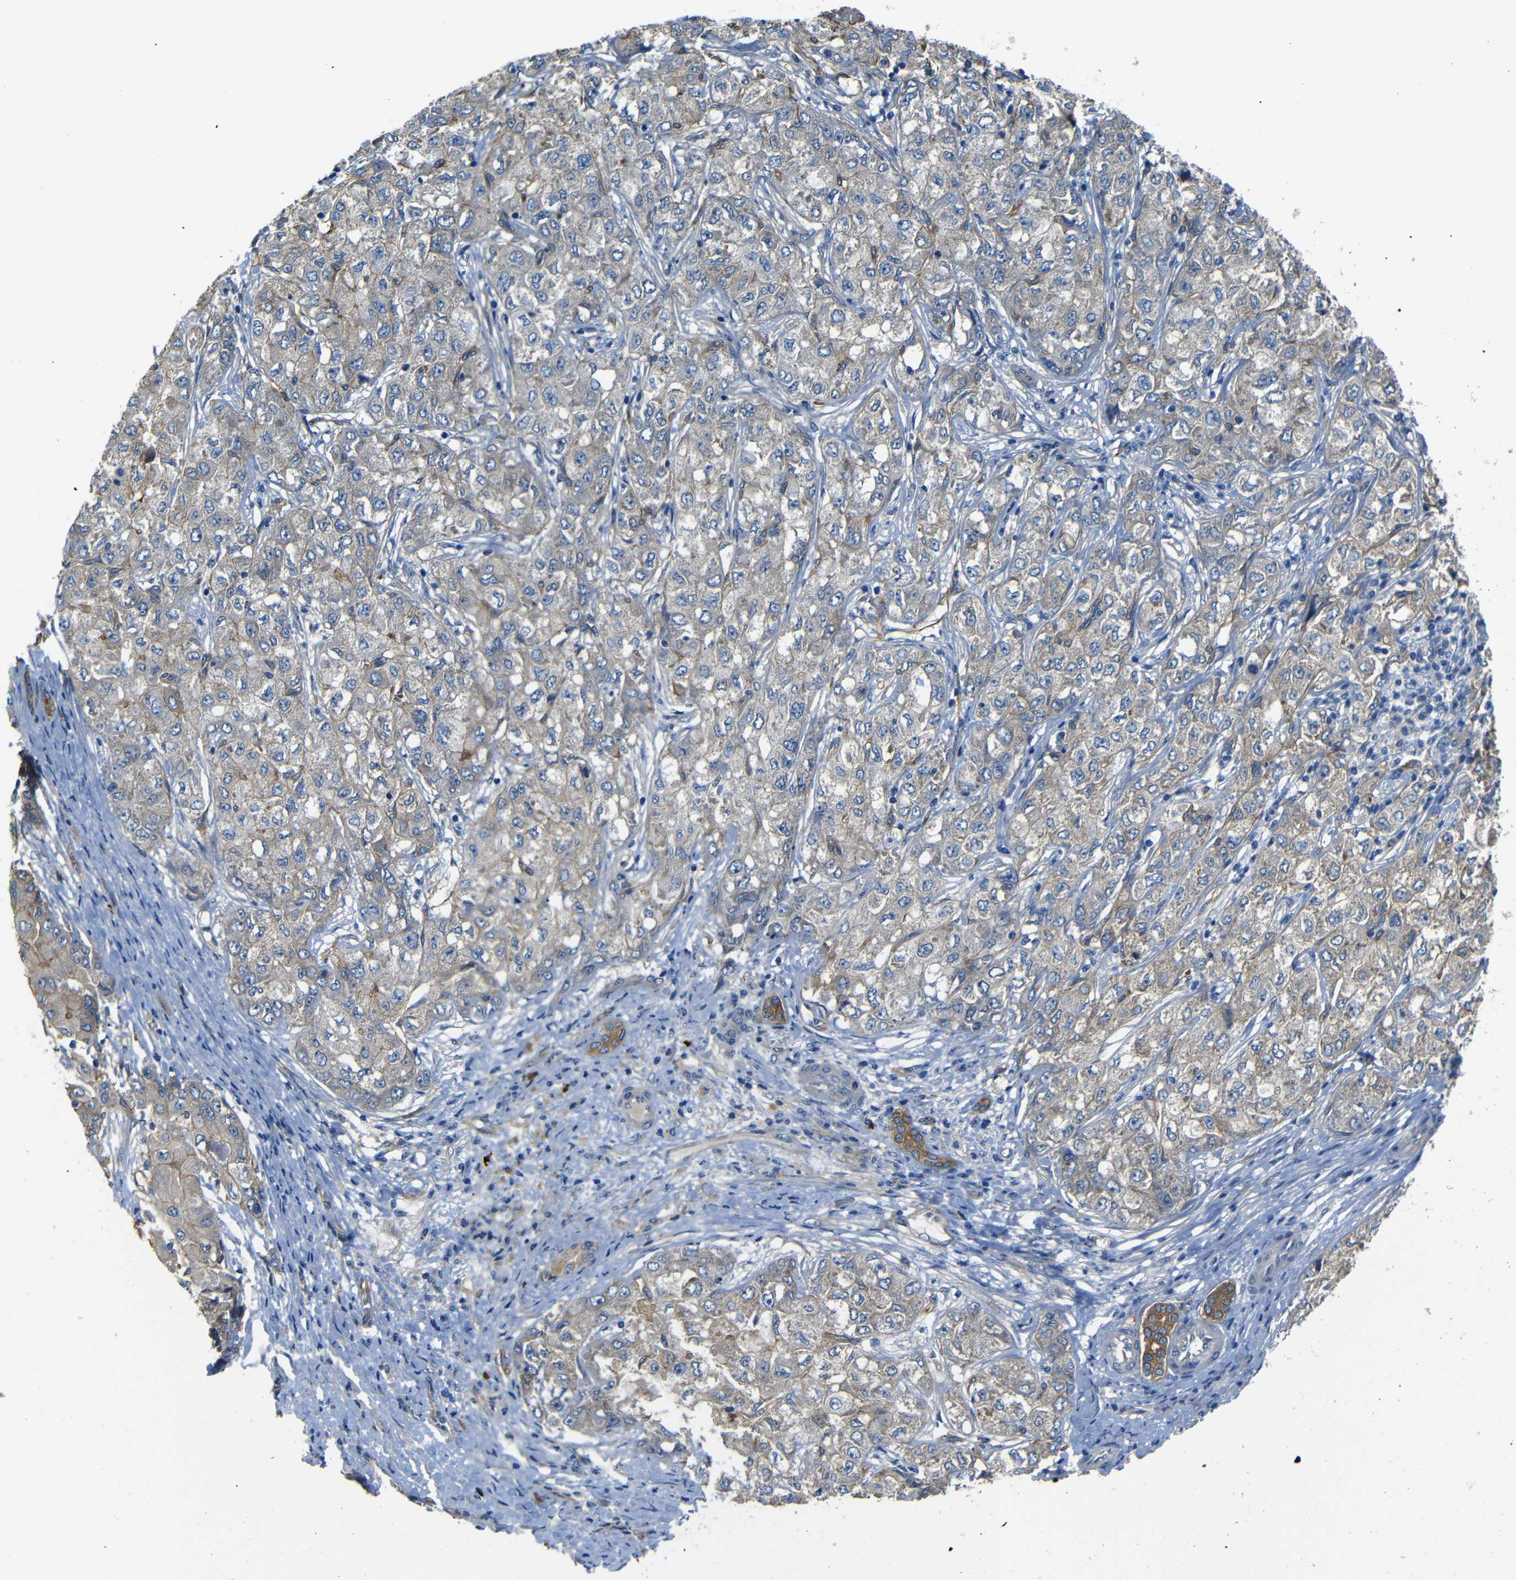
{"staining": {"intensity": "moderate", "quantity": "25%-75%", "location": "cytoplasmic/membranous"}, "tissue": "liver cancer", "cell_type": "Tumor cells", "image_type": "cancer", "snomed": [{"axis": "morphology", "description": "Carcinoma, Hepatocellular, NOS"}, {"axis": "topography", "description": "Liver"}], "caption": "Hepatocellular carcinoma (liver) tissue exhibits moderate cytoplasmic/membranous staining in about 25%-75% of tumor cells, visualized by immunohistochemistry. The protein is shown in brown color, while the nuclei are stained blue.", "gene": "MYO1B", "patient": {"sex": "male", "age": 80}}